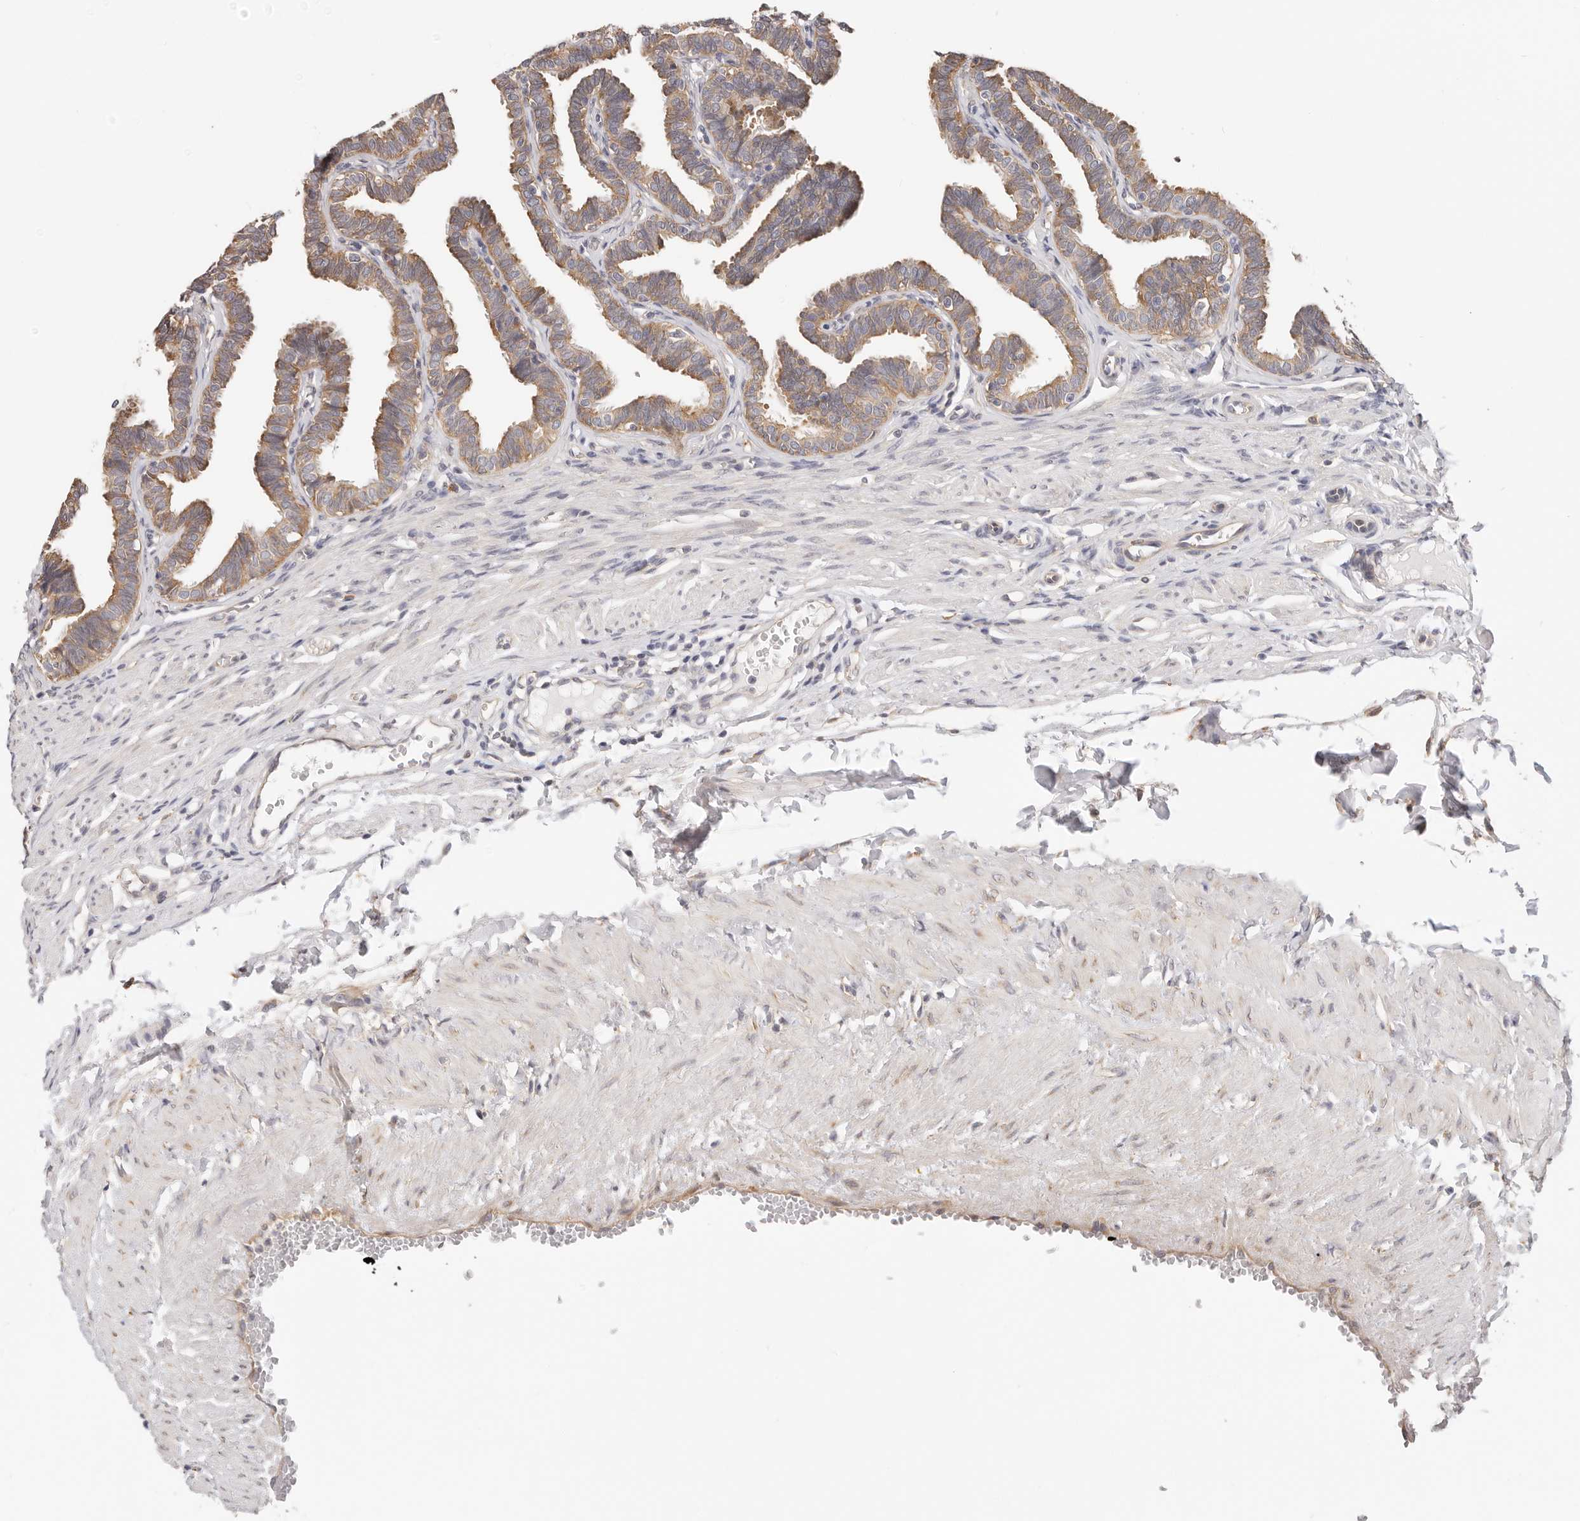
{"staining": {"intensity": "moderate", "quantity": ">75%", "location": "cytoplasmic/membranous"}, "tissue": "fallopian tube", "cell_type": "Glandular cells", "image_type": "normal", "snomed": [{"axis": "morphology", "description": "Normal tissue, NOS"}, {"axis": "topography", "description": "Fallopian tube"}, {"axis": "topography", "description": "Ovary"}], "caption": "Immunohistochemical staining of benign human fallopian tube exhibits moderate cytoplasmic/membranous protein positivity in approximately >75% of glandular cells. (DAB IHC with brightfield microscopy, high magnification).", "gene": "AFDN", "patient": {"sex": "female", "age": 23}}